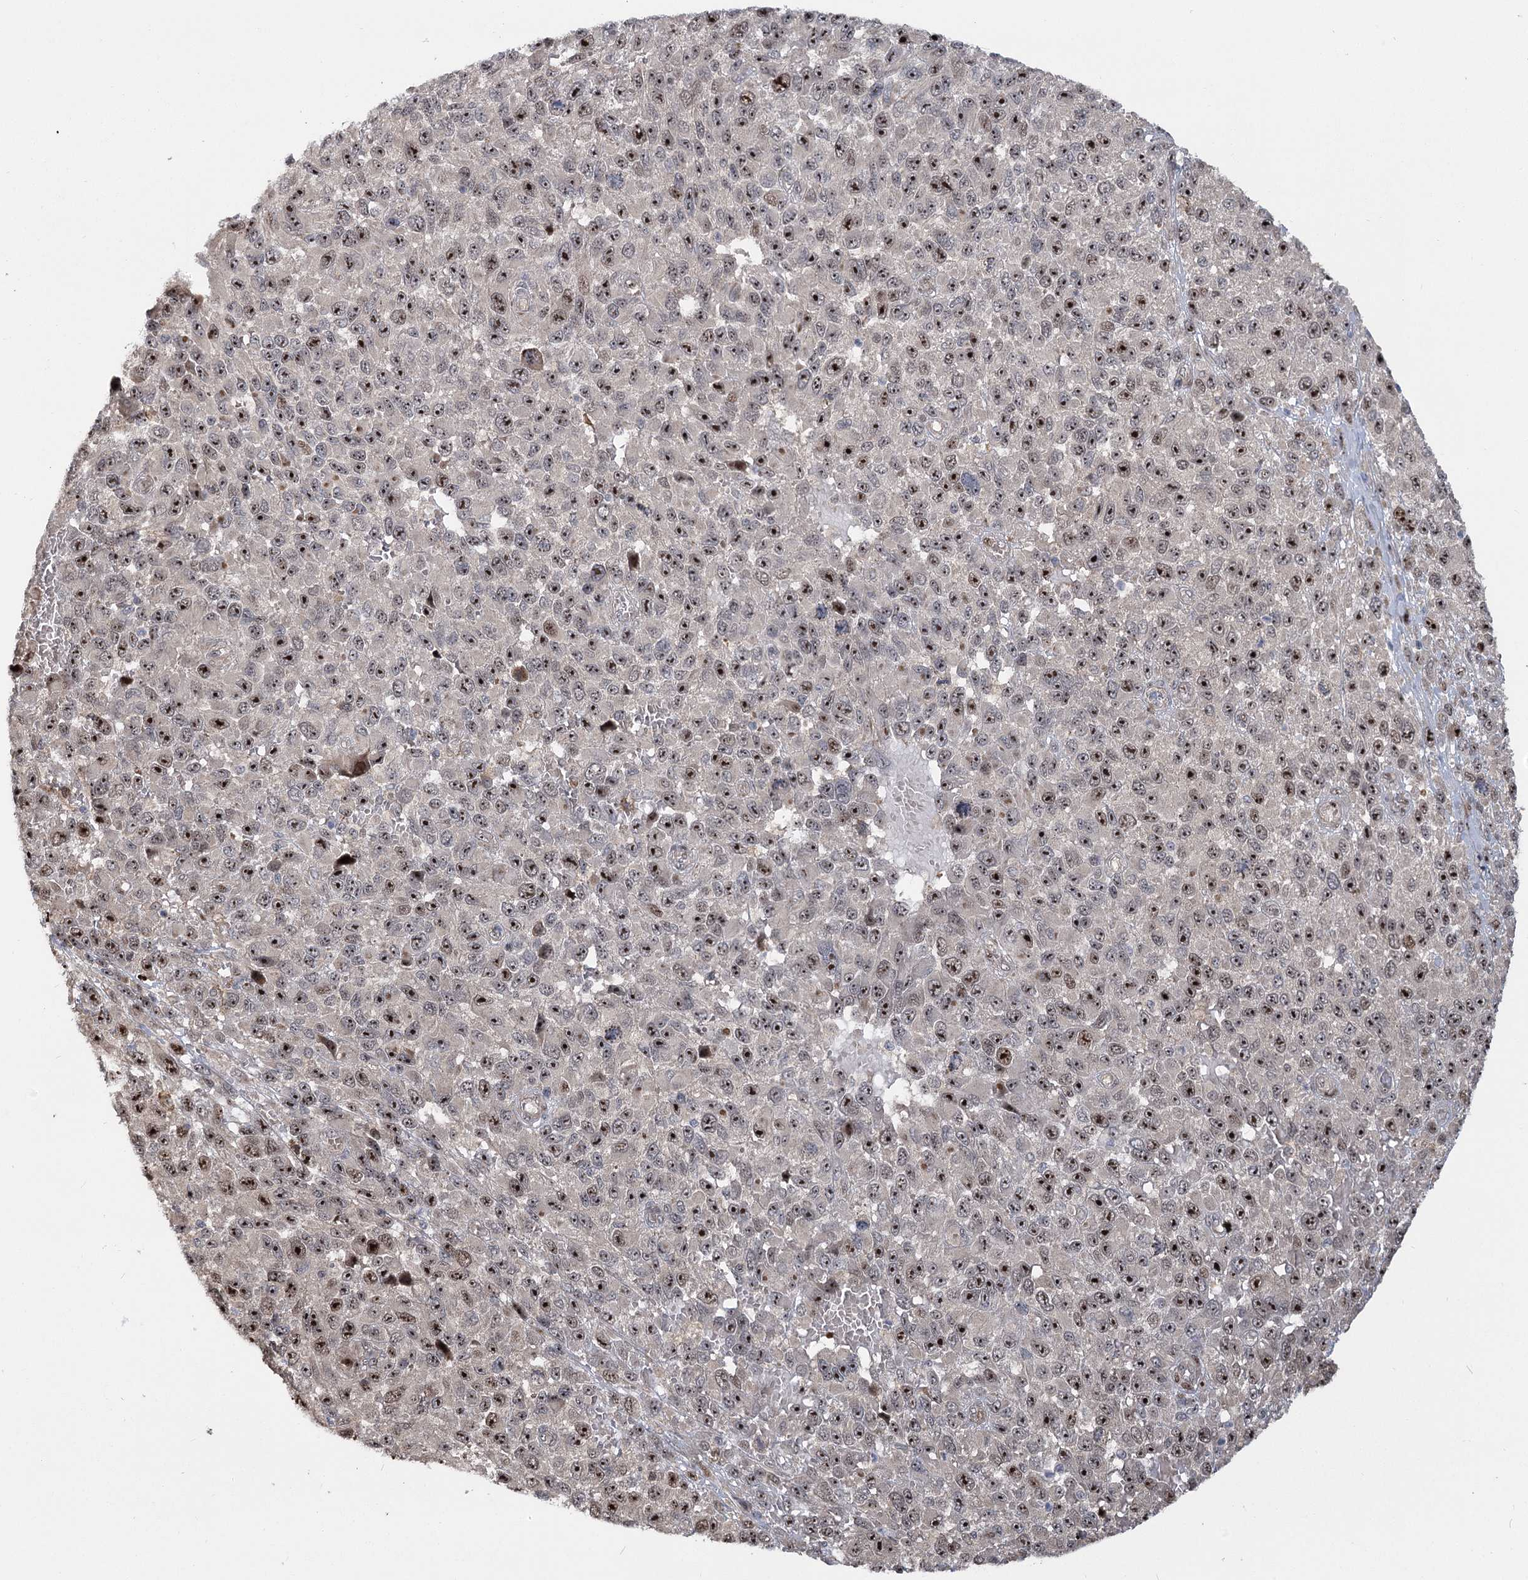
{"staining": {"intensity": "strong", "quantity": "25%-75%", "location": "nuclear"}, "tissue": "melanoma", "cell_type": "Tumor cells", "image_type": "cancer", "snomed": [{"axis": "morphology", "description": "Malignant melanoma, NOS"}, {"axis": "topography", "description": "Skin"}], "caption": "An image of malignant melanoma stained for a protein demonstrates strong nuclear brown staining in tumor cells. (brown staining indicates protein expression, while blue staining denotes nuclei).", "gene": "PIK3C2A", "patient": {"sex": "female", "age": 96}}